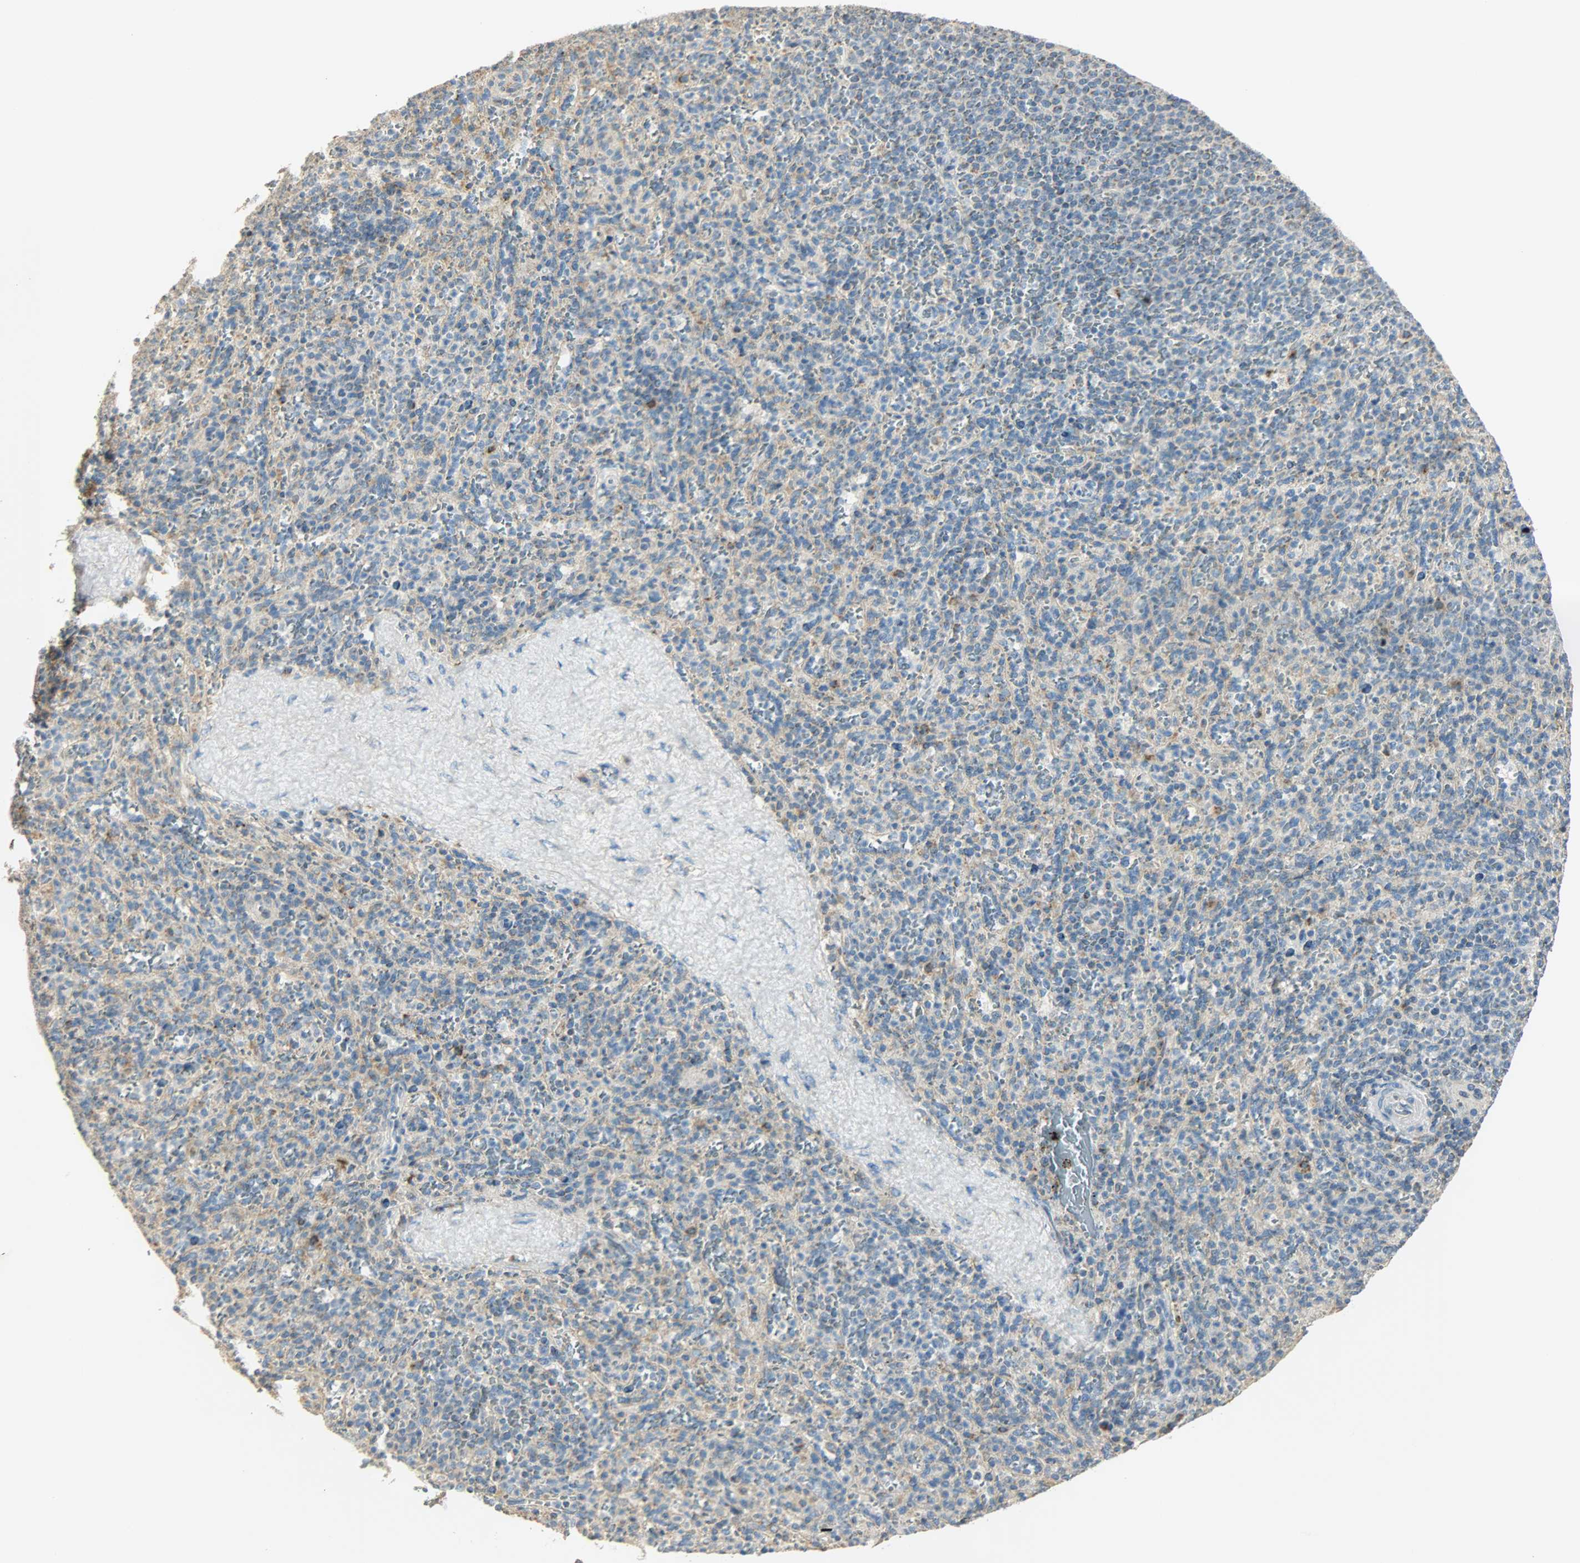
{"staining": {"intensity": "negative", "quantity": "none", "location": "none"}, "tissue": "spleen", "cell_type": "Cells in red pulp", "image_type": "normal", "snomed": [{"axis": "morphology", "description": "Normal tissue, NOS"}, {"axis": "topography", "description": "Spleen"}], "caption": "Spleen was stained to show a protein in brown. There is no significant expression in cells in red pulp. (DAB (3,3'-diaminobenzidine) immunohistochemistry (IHC), high magnification).", "gene": "NNT", "patient": {"sex": "male", "age": 36}}